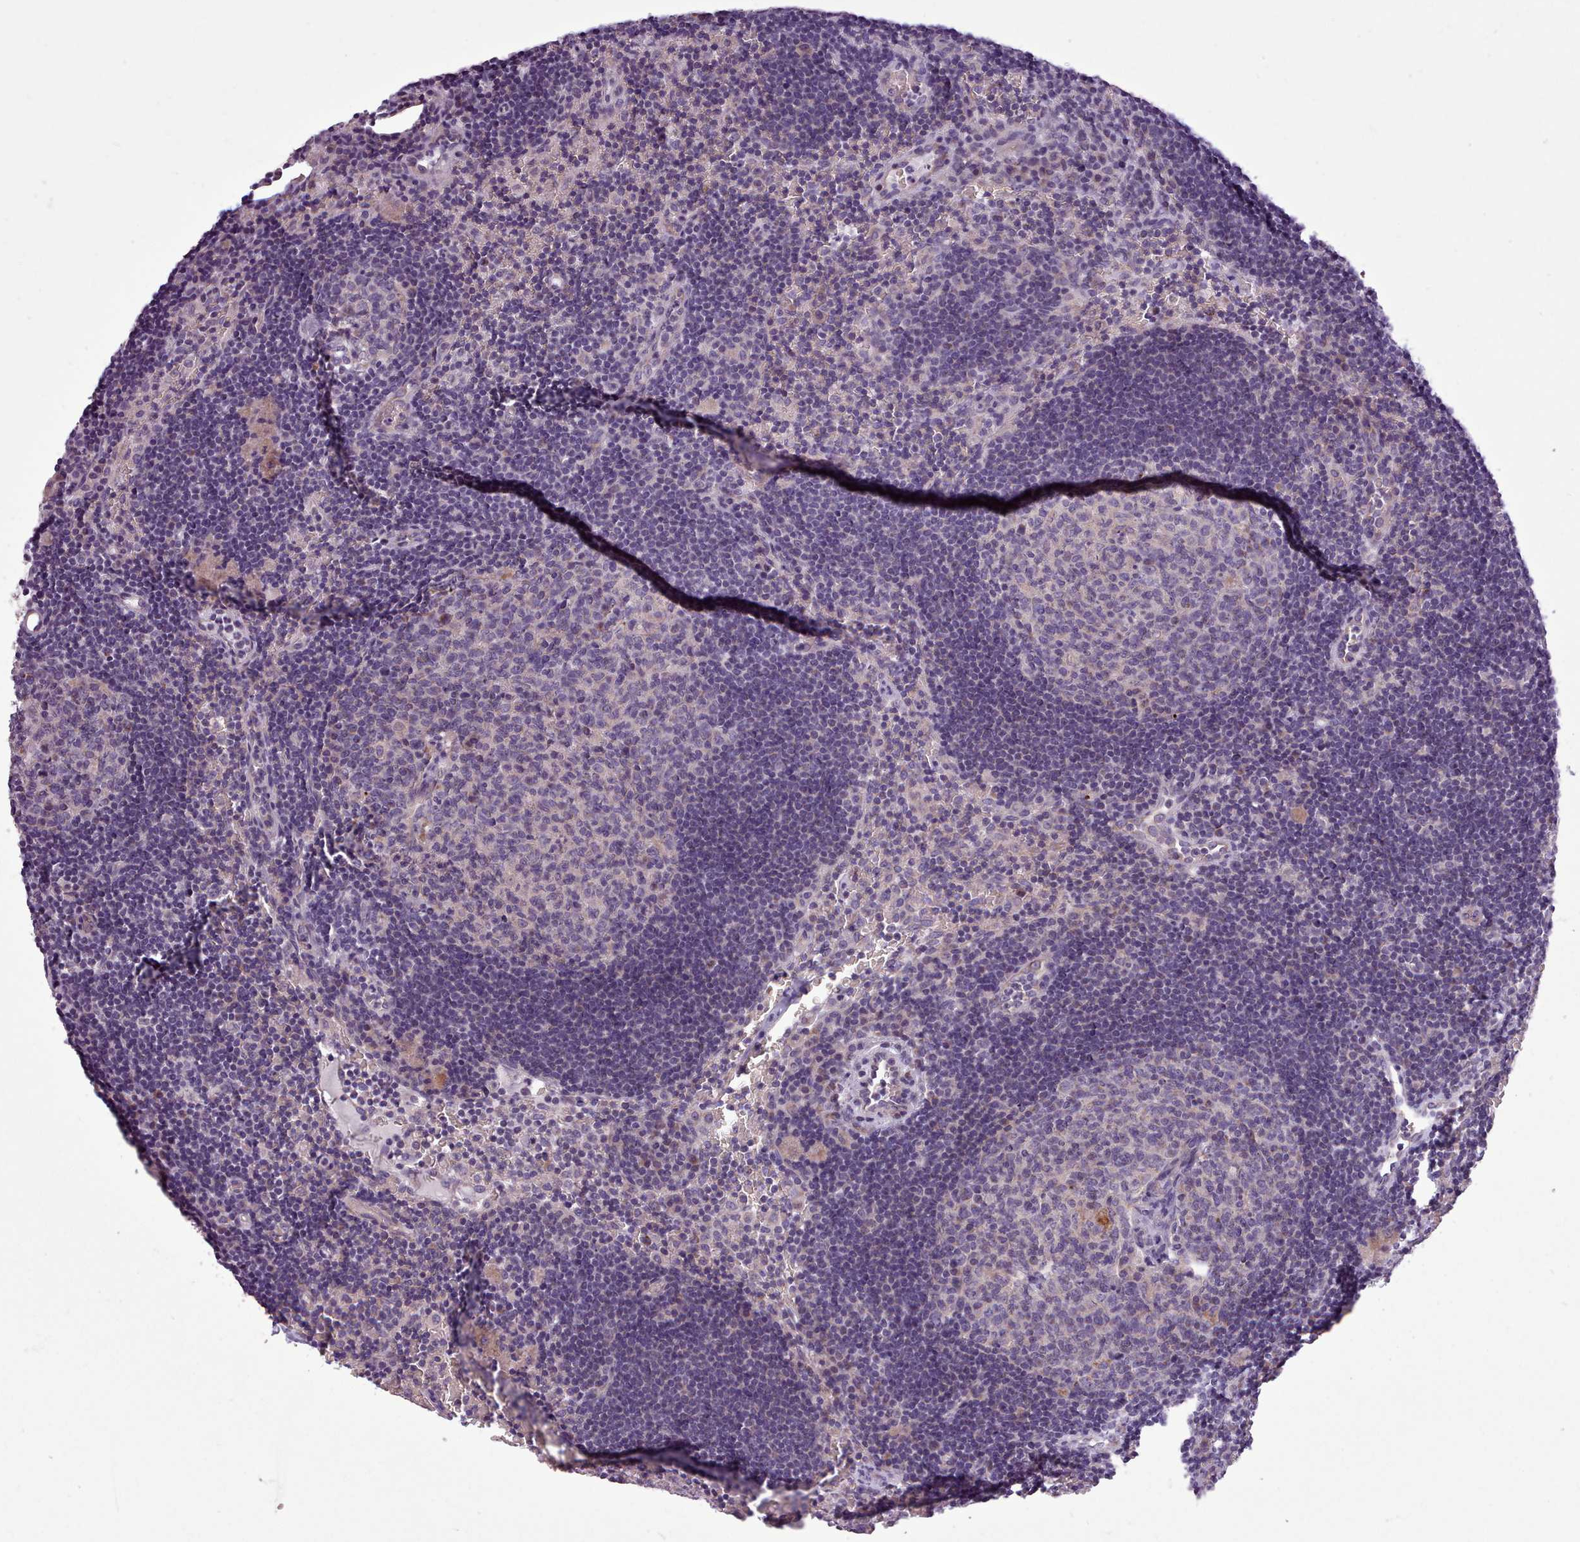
{"staining": {"intensity": "negative", "quantity": "none", "location": "none"}, "tissue": "lymph node", "cell_type": "Germinal center cells", "image_type": "normal", "snomed": [{"axis": "morphology", "description": "Normal tissue, NOS"}, {"axis": "topography", "description": "Lymph node"}], "caption": "Human lymph node stained for a protein using immunohistochemistry (IHC) shows no expression in germinal center cells.", "gene": "AVL9", "patient": {"sex": "male", "age": 62}}